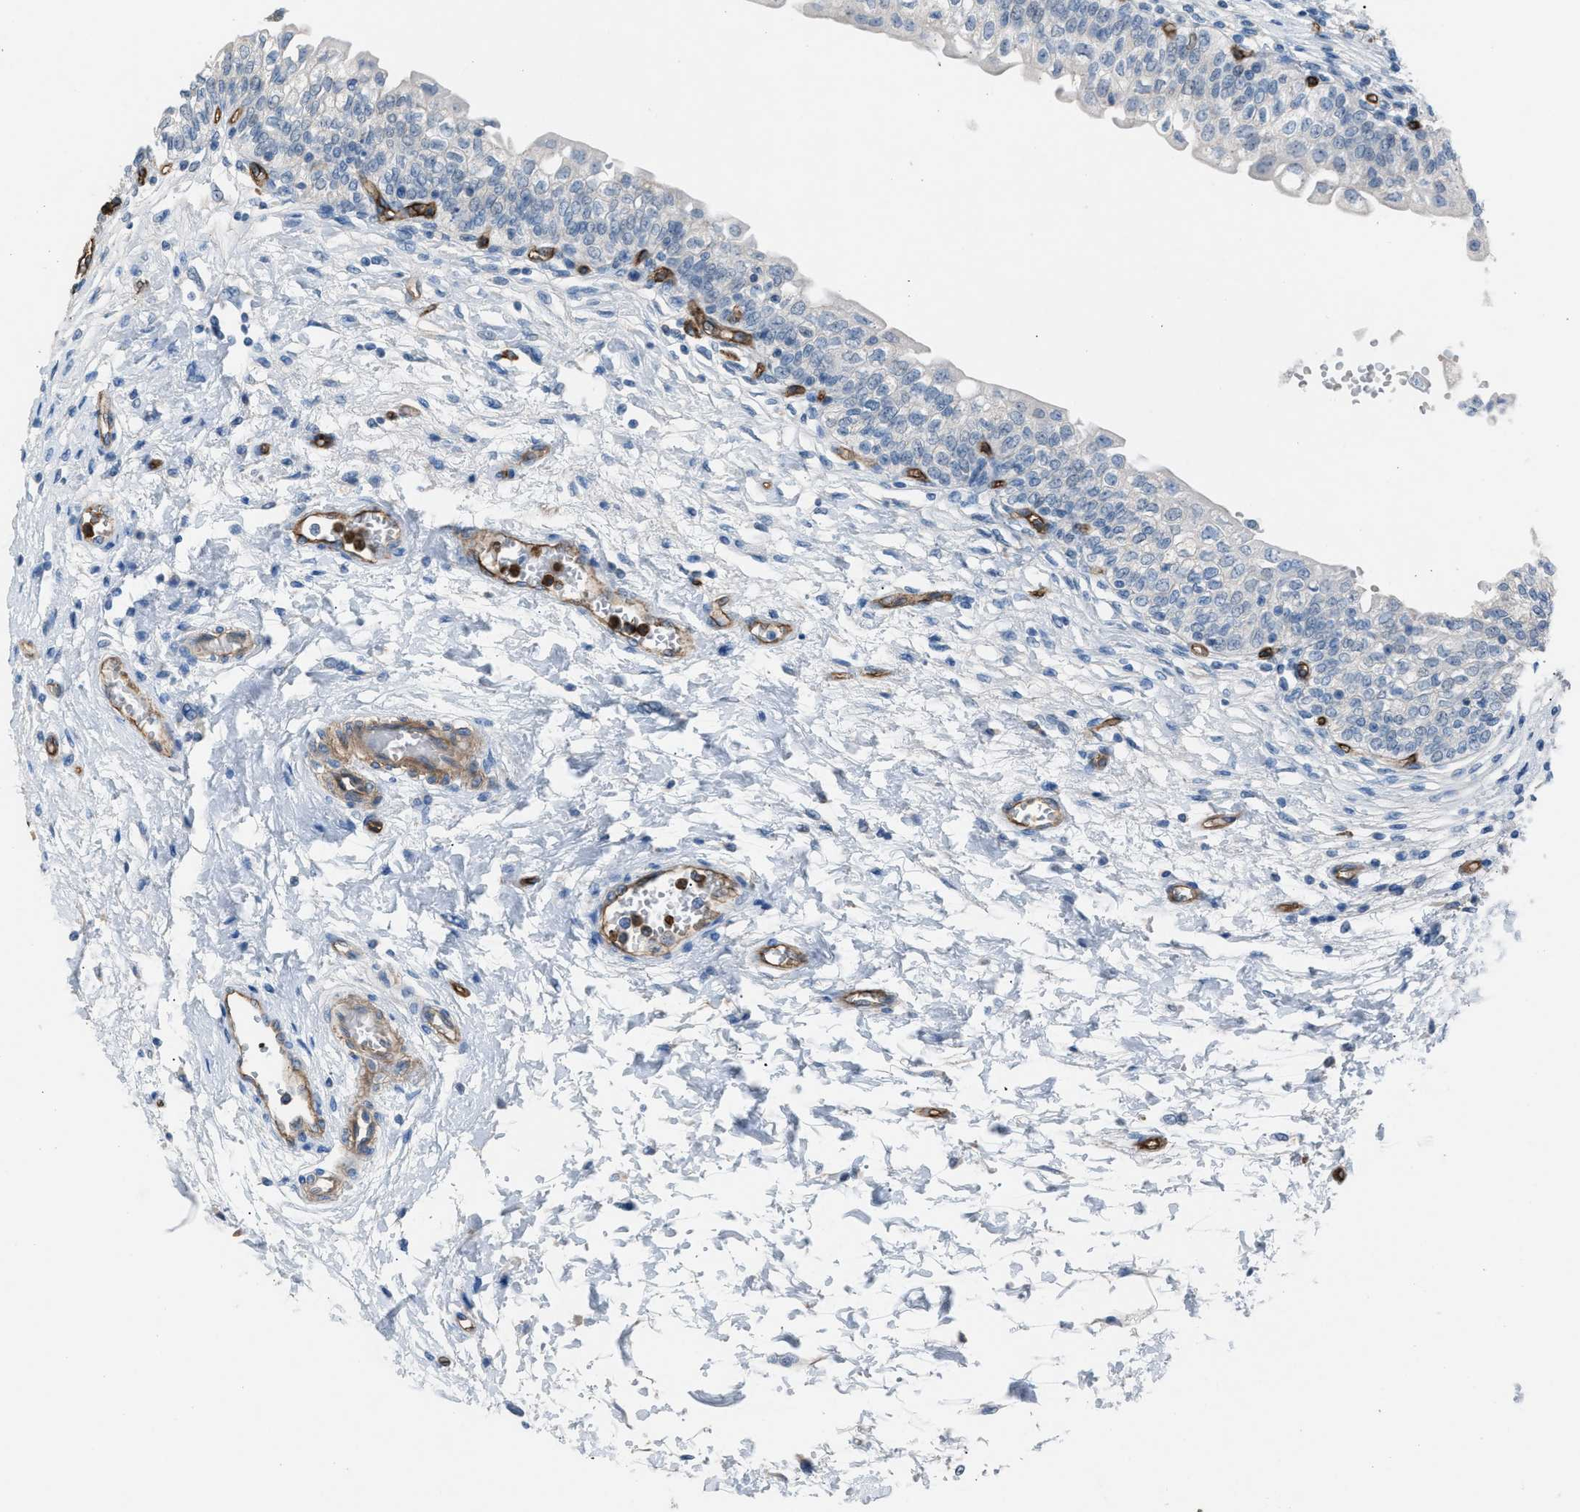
{"staining": {"intensity": "negative", "quantity": "none", "location": "none"}, "tissue": "urinary bladder", "cell_type": "Urothelial cells", "image_type": "normal", "snomed": [{"axis": "morphology", "description": "Normal tissue, NOS"}, {"axis": "topography", "description": "Urinary bladder"}], "caption": "Protein analysis of normal urinary bladder shows no significant staining in urothelial cells.", "gene": "DYSF", "patient": {"sex": "male", "age": 55}}